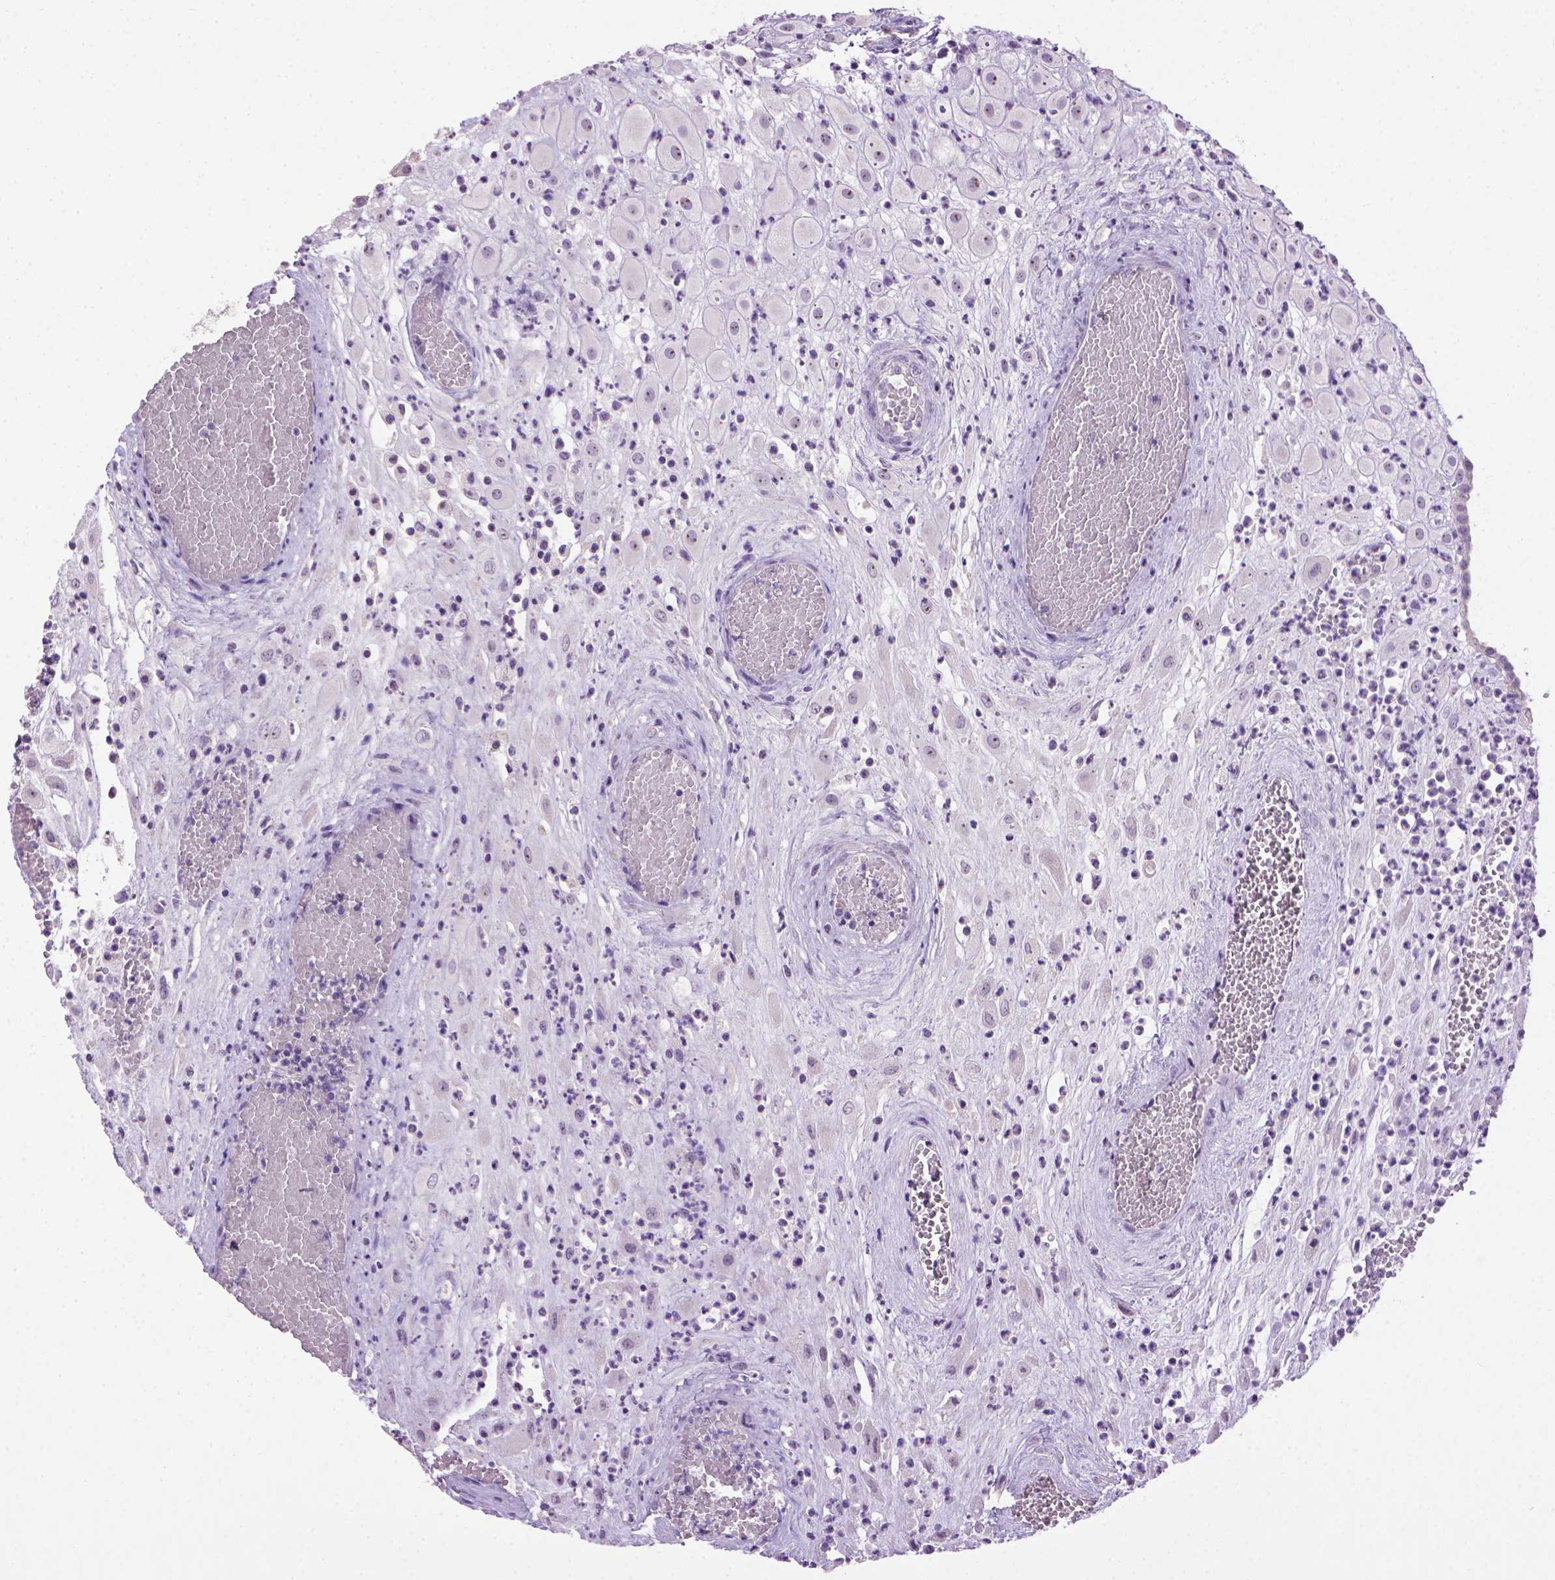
{"staining": {"intensity": "negative", "quantity": "none", "location": "none"}, "tissue": "placenta", "cell_type": "Decidual cells", "image_type": "normal", "snomed": [{"axis": "morphology", "description": "Normal tissue, NOS"}, {"axis": "topography", "description": "Placenta"}], "caption": "Protein analysis of normal placenta reveals no significant positivity in decidual cells.", "gene": "UTP4", "patient": {"sex": "female", "age": 24}}